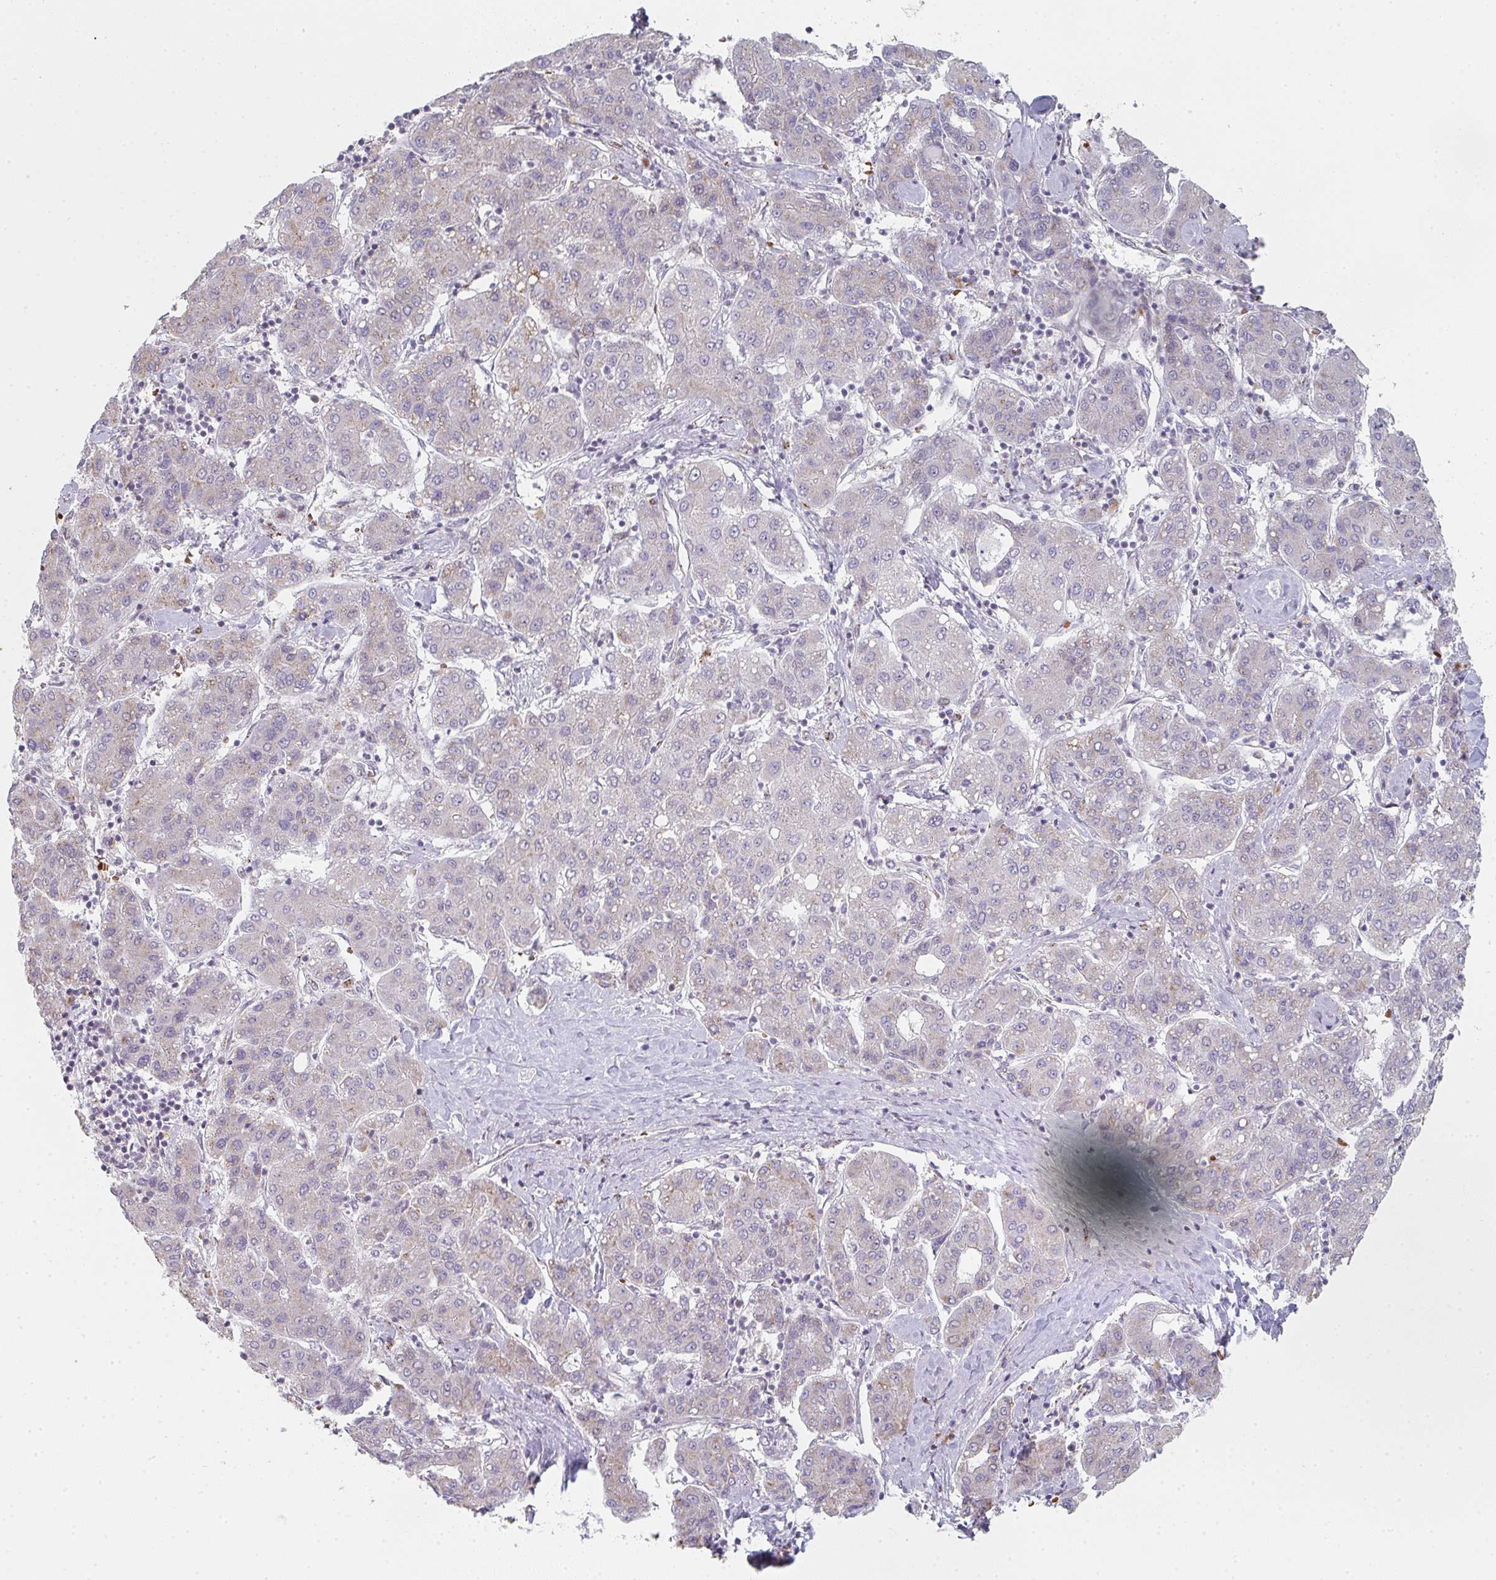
{"staining": {"intensity": "weak", "quantity": "<25%", "location": "cytoplasmic/membranous"}, "tissue": "liver cancer", "cell_type": "Tumor cells", "image_type": "cancer", "snomed": [{"axis": "morphology", "description": "Carcinoma, Hepatocellular, NOS"}, {"axis": "topography", "description": "Liver"}], "caption": "Immunohistochemical staining of liver cancer reveals no significant positivity in tumor cells.", "gene": "ZNF526", "patient": {"sex": "male", "age": 65}}